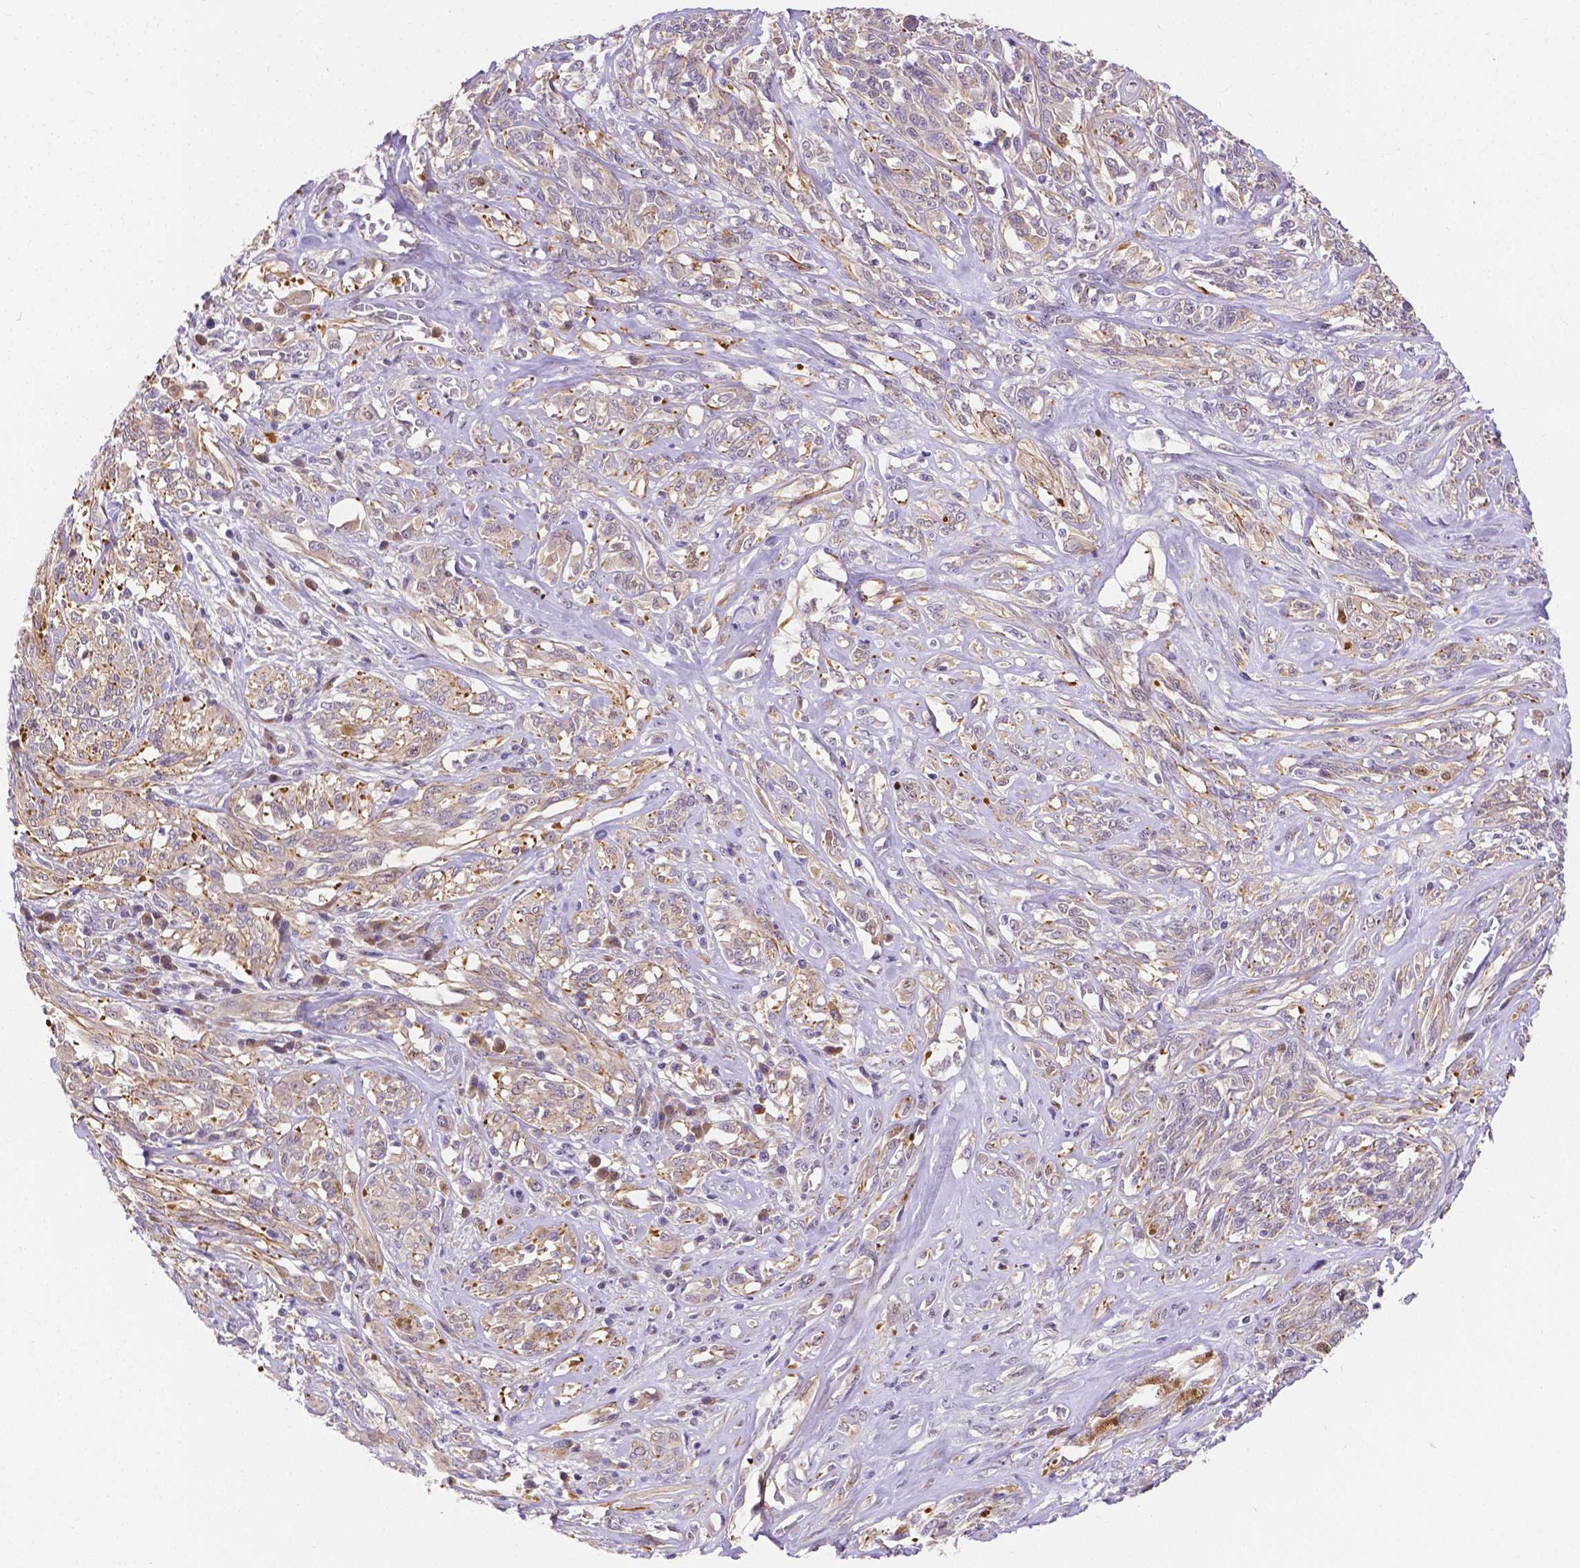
{"staining": {"intensity": "negative", "quantity": "none", "location": "none"}, "tissue": "melanoma", "cell_type": "Tumor cells", "image_type": "cancer", "snomed": [{"axis": "morphology", "description": "Malignant melanoma, NOS"}, {"axis": "topography", "description": "Skin"}], "caption": "DAB immunohistochemical staining of human melanoma exhibits no significant expression in tumor cells. (DAB (3,3'-diaminobenzidine) immunohistochemistry with hematoxylin counter stain).", "gene": "ZNRD2", "patient": {"sex": "female", "age": 91}}